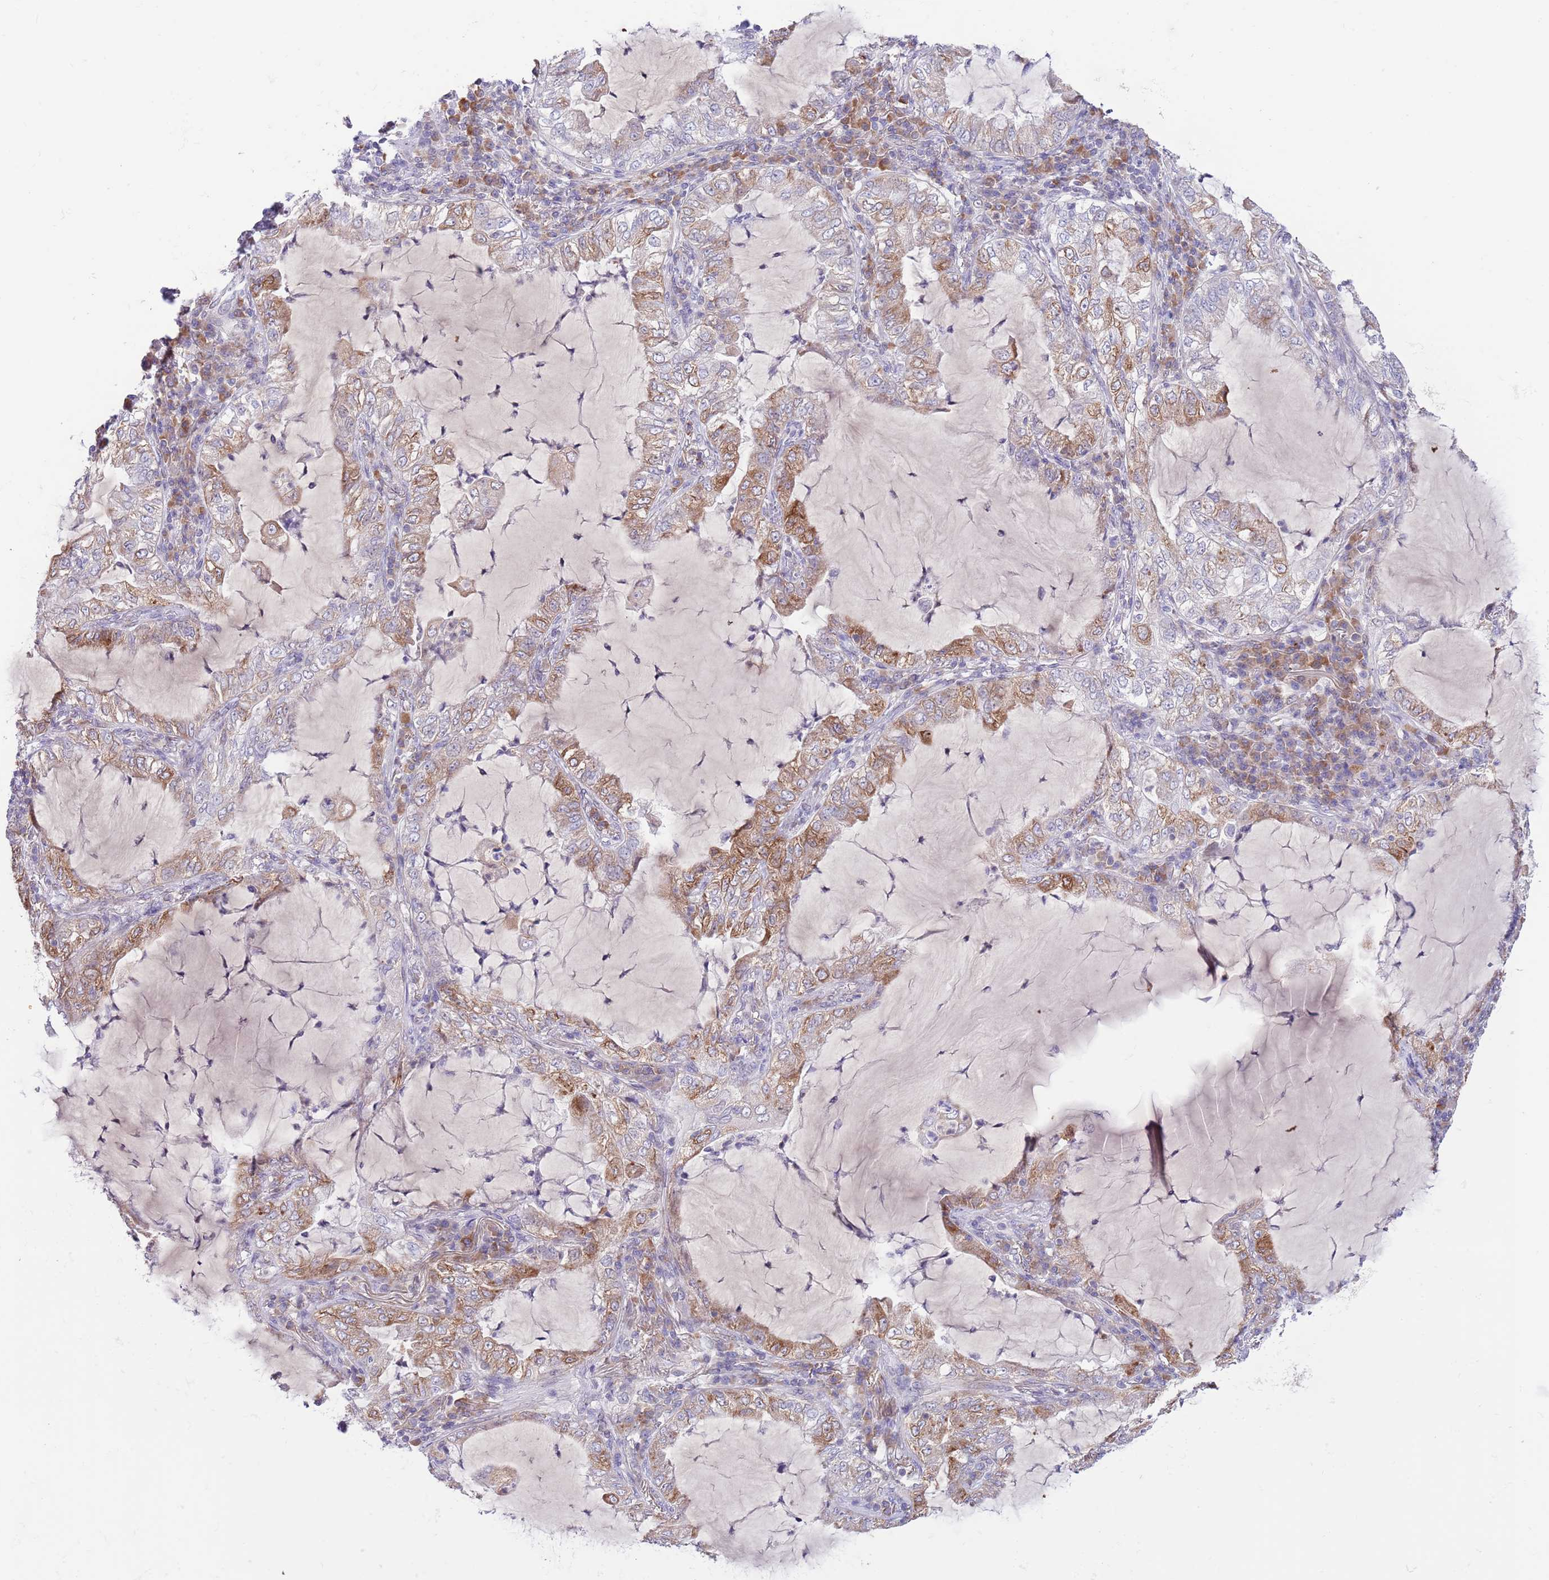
{"staining": {"intensity": "moderate", "quantity": "25%-75%", "location": "cytoplasmic/membranous"}, "tissue": "lung cancer", "cell_type": "Tumor cells", "image_type": "cancer", "snomed": [{"axis": "morphology", "description": "Adenocarcinoma, NOS"}, {"axis": "topography", "description": "Lung"}], "caption": "Brown immunohistochemical staining in human adenocarcinoma (lung) demonstrates moderate cytoplasmic/membranous positivity in approximately 25%-75% of tumor cells.", "gene": "EBPL", "patient": {"sex": "female", "age": 73}}